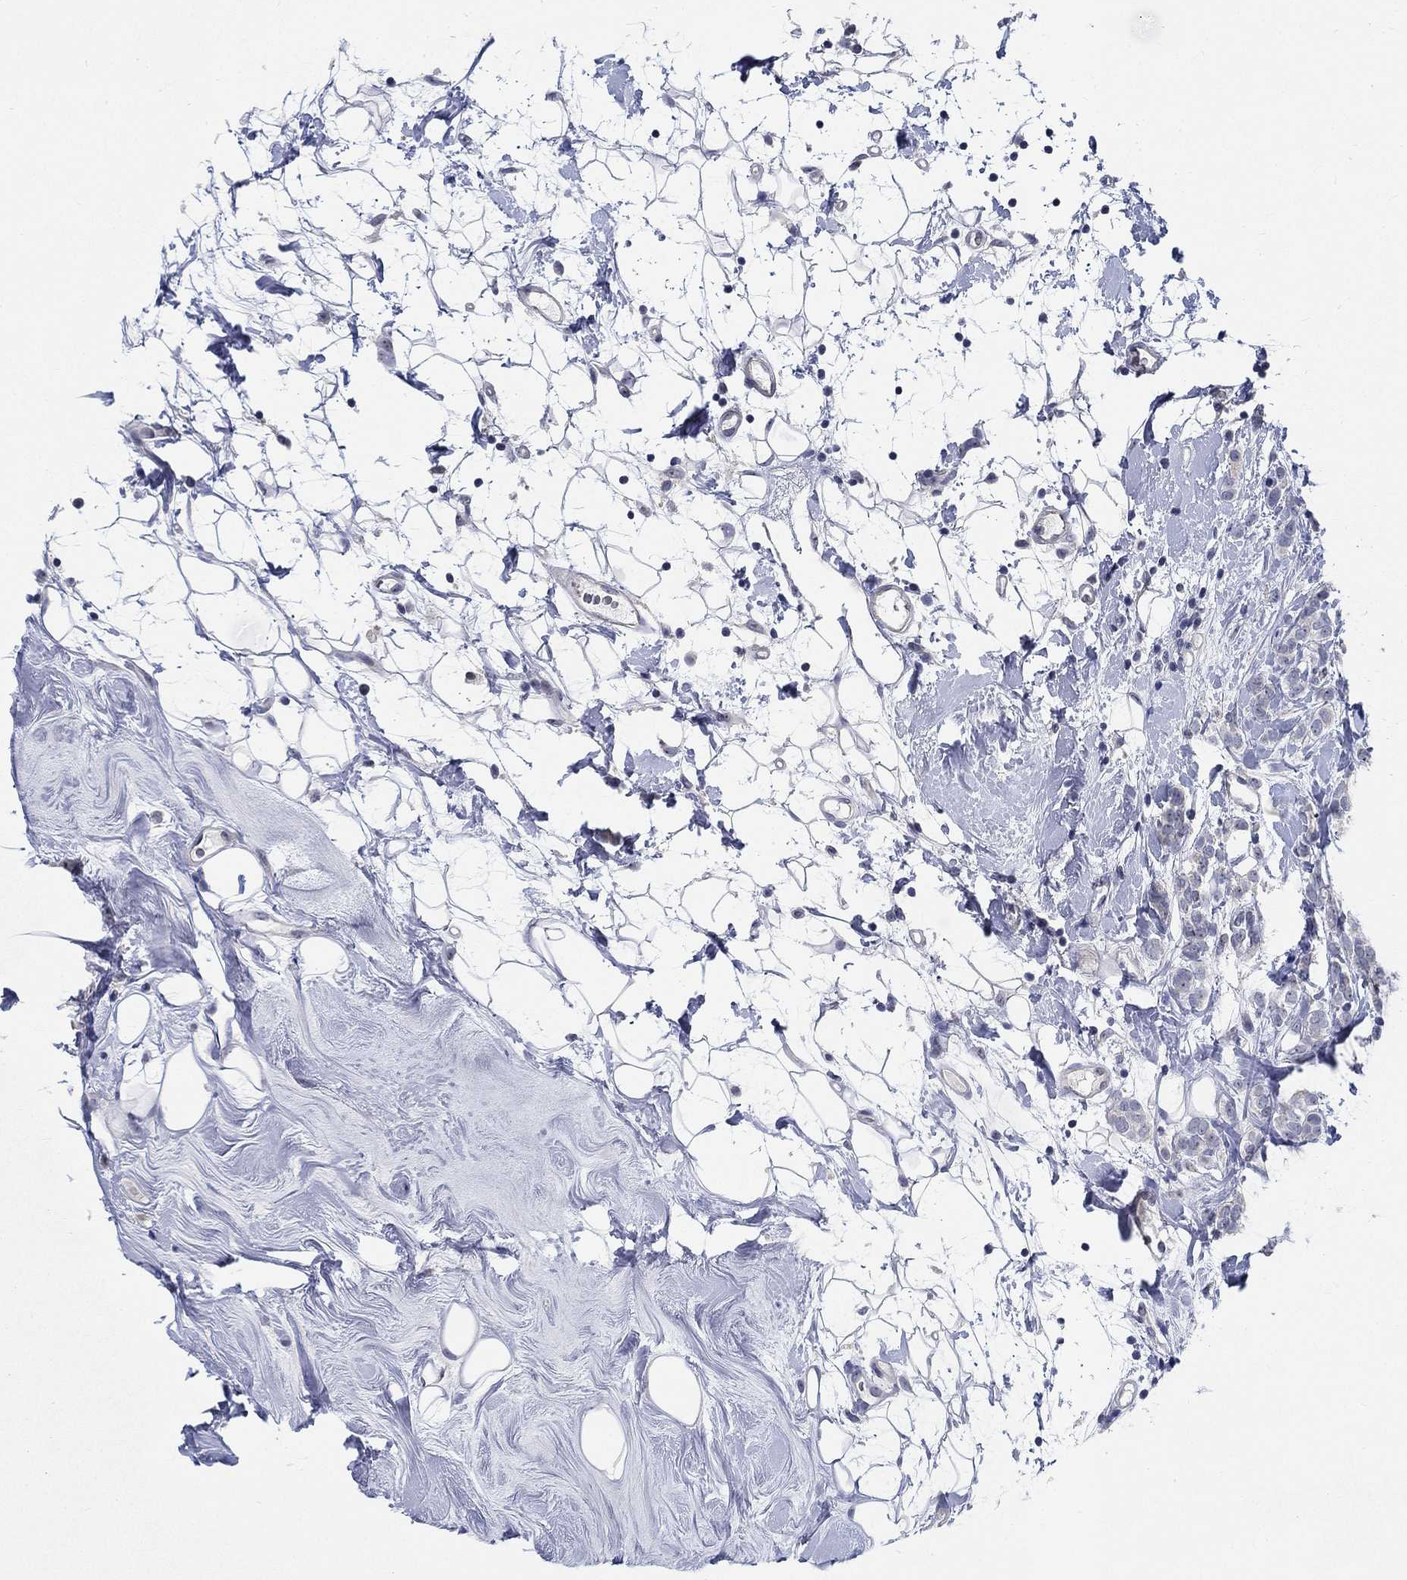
{"staining": {"intensity": "negative", "quantity": "none", "location": "none"}, "tissue": "breast cancer", "cell_type": "Tumor cells", "image_type": "cancer", "snomed": [{"axis": "morphology", "description": "Lobular carcinoma"}, {"axis": "topography", "description": "Breast"}], "caption": "Photomicrograph shows no protein expression in tumor cells of lobular carcinoma (breast) tissue. The staining was performed using DAB (3,3'-diaminobenzidine) to visualize the protein expression in brown, while the nuclei were stained in blue with hematoxylin (Magnification: 20x).", "gene": "SMIM18", "patient": {"sex": "female", "age": 49}}